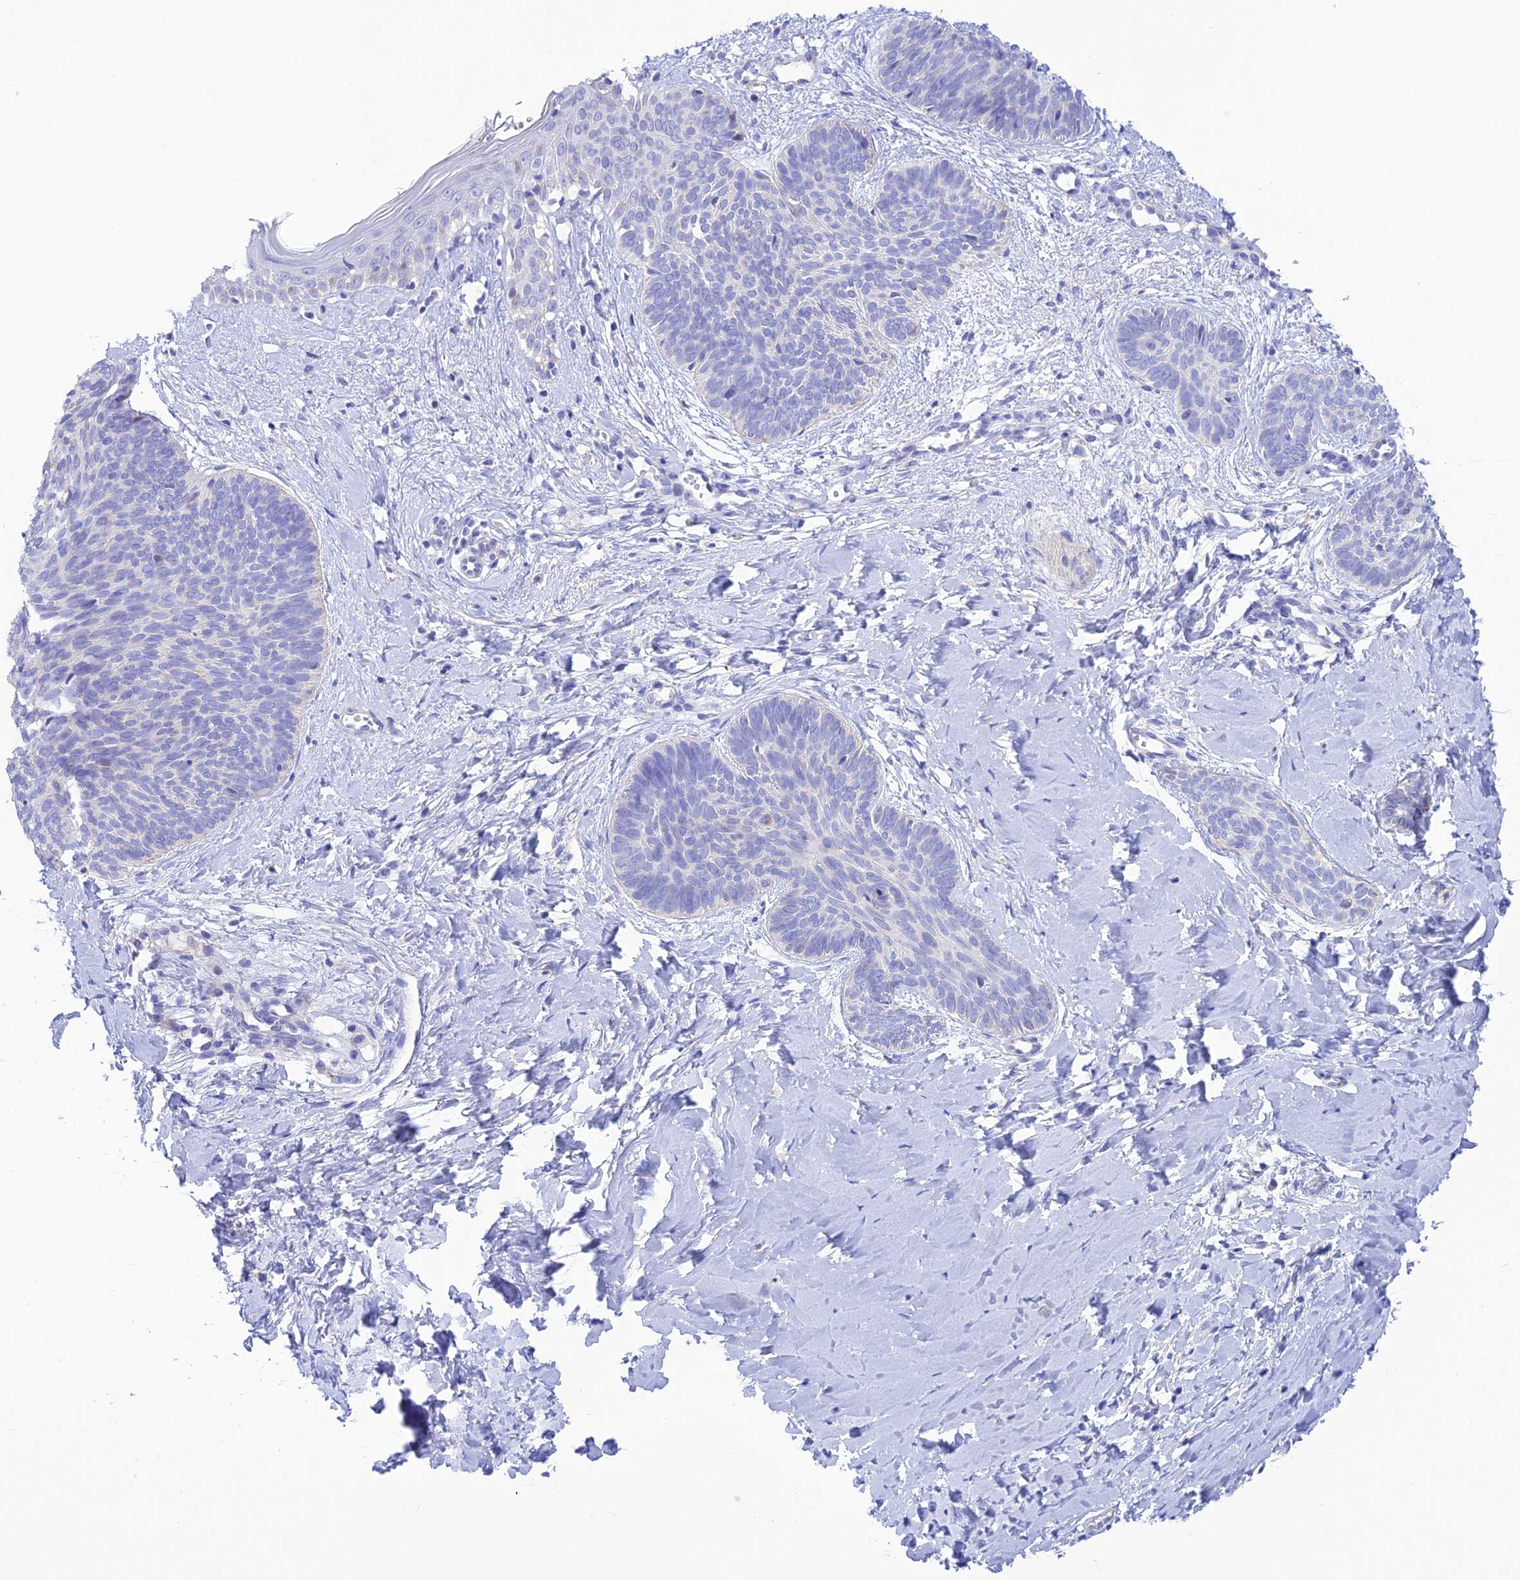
{"staining": {"intensity": "negative", "quantity": "none", "location": "none"}, "tissue": "skin cancer", "cell_type": "Tumor cells", "image_type": "cancer", "snomed": [{"axis": "morphology", "description": "Basal cell carcinoma"}, {"axis": "topography", "description": "Skin"}], "caption": "A photomicrograph of basal cell carcinoma (skin) stained for a protein shows no brown staining in tumor cells.", "gene": "CHSY3", "patient": {"sex": "female", "age": 81}}